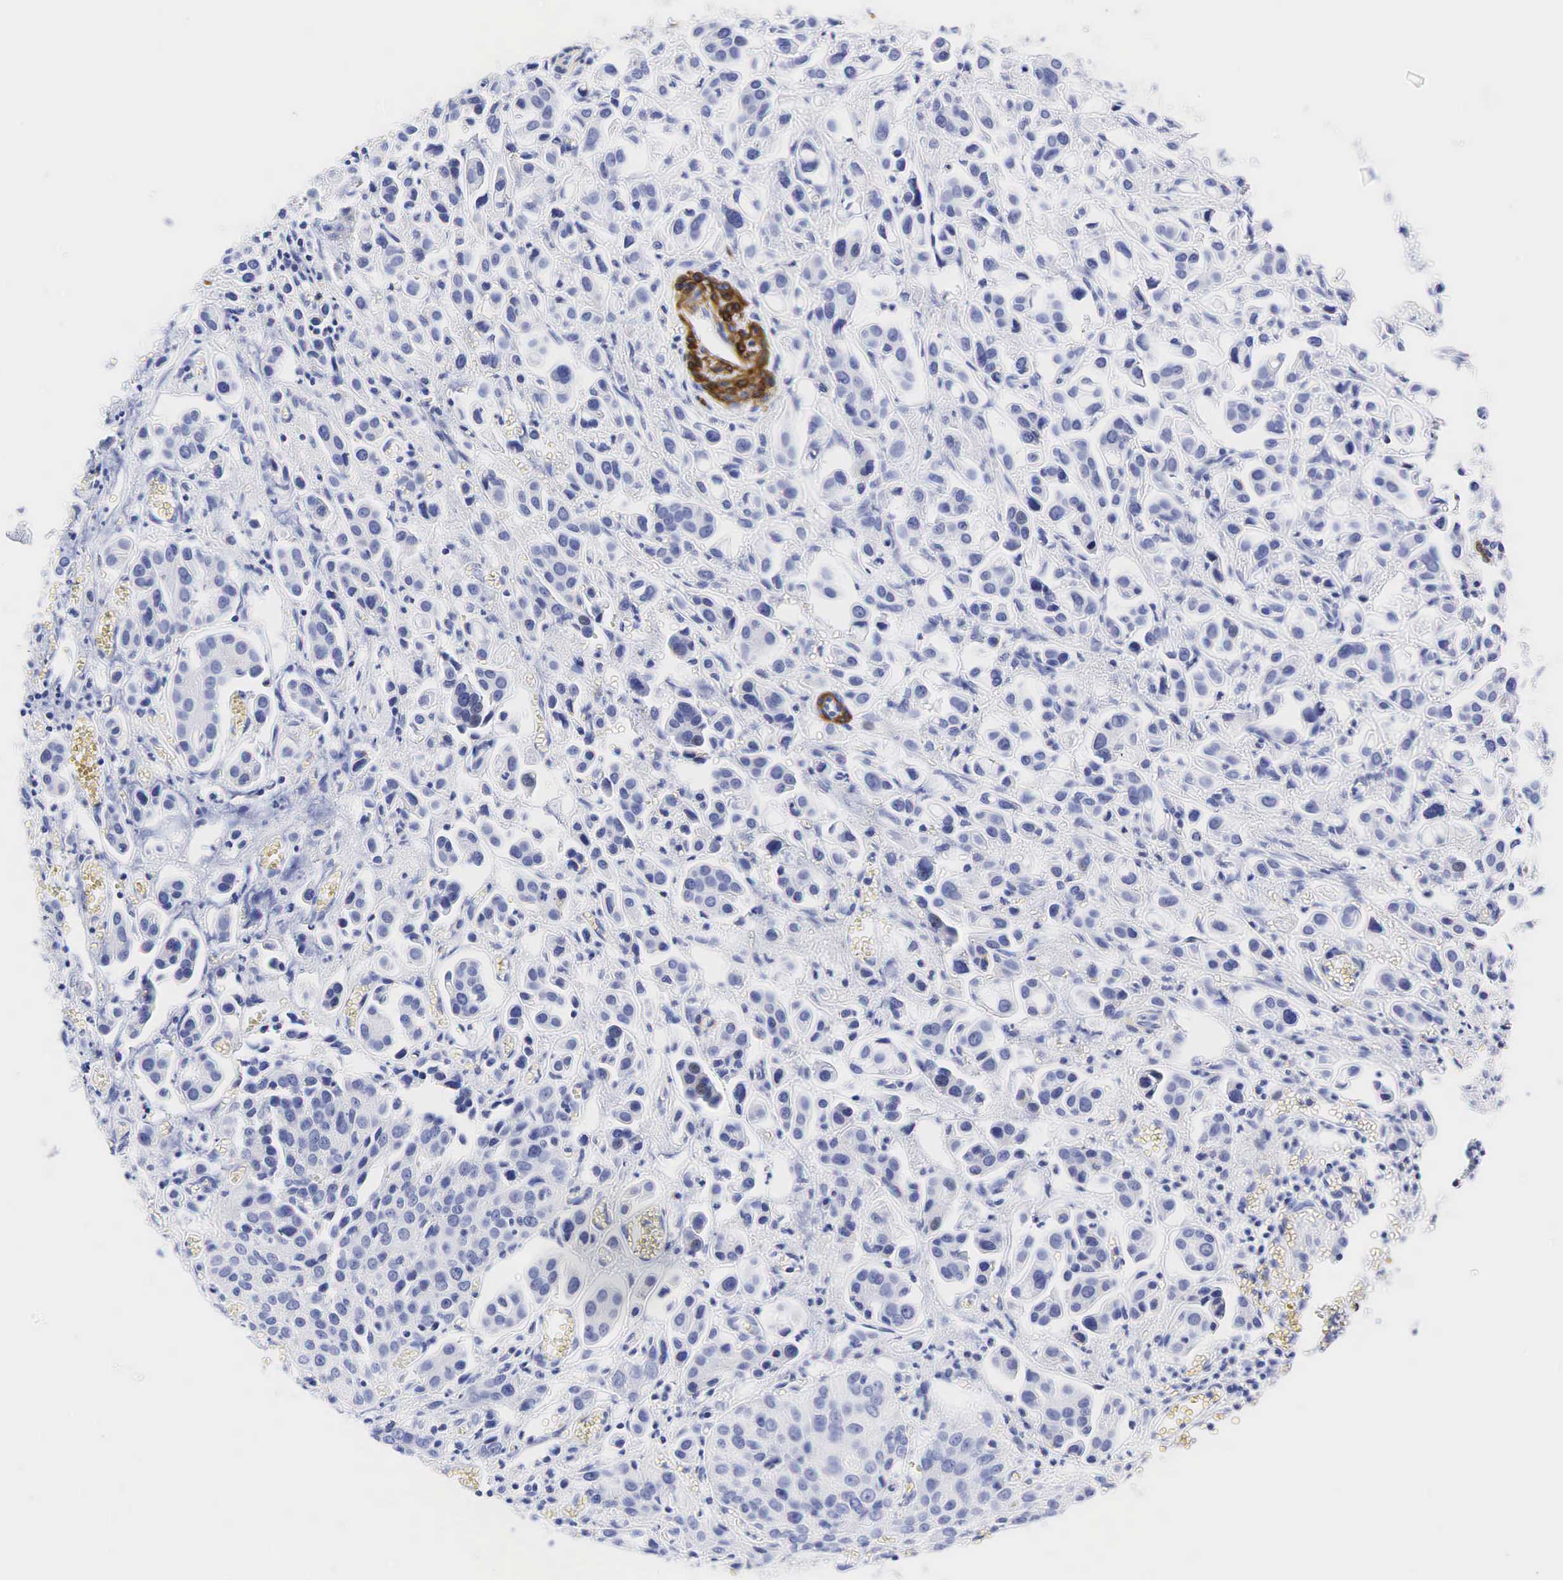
{"staining": {"intensity": "negative", "quantity": "none", "location": "none"}, "tissue": "urothelial cancer", "cell_type": "Tumor cells", "image_type": "cancer", "snomed": [{"axis": "morphology", "description": "Urothelial carcinoma, High grade"}, {"axis": "topography", "description": "Urinary bladder"}], "caption": "Histopathology image shows no protein expression in tumor cells of urothelial cancer tissue.", "gene": "CALD1", "patient": {"sex": "male", "age": 66}}